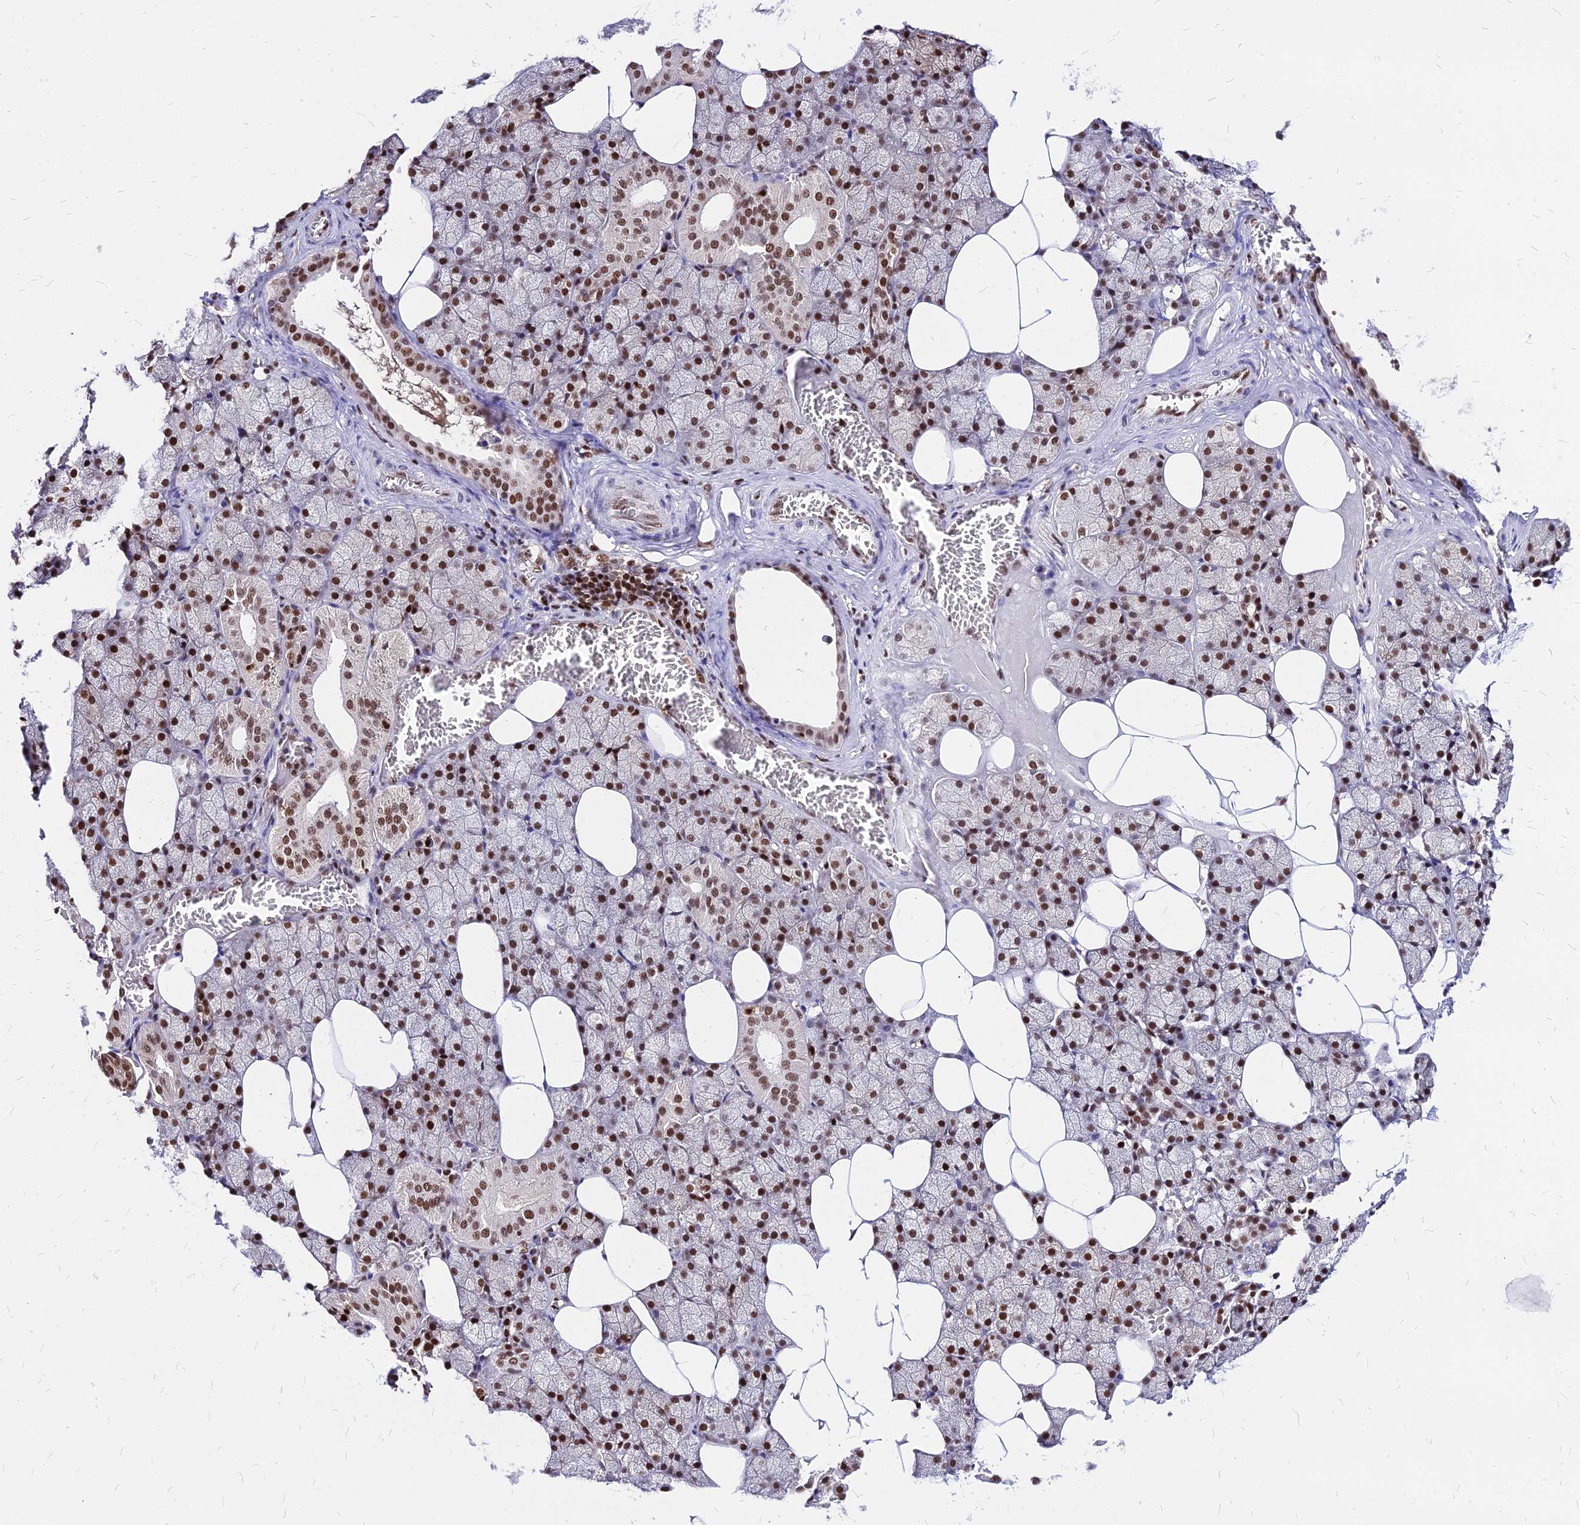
{"staining": {"intensity": "moderate", "quantity": ">75%", "location": "nuclear"}, "tissue": "salivary gland", "cell_type": "Glandular cells", "image_type": "normal", "snomed": [{"axis": "morphology", "description": "Normal tissue, NOS"}, {"axis": "topography", "description": "Salivary gland"}], "caption": "Immunohistochemical staining of benign human salivary gland shows moderate nuclear protein staining in about >75% of glandular cells.", "gene": "PAXX", "patient": {"sex": "male", "age": 62}}